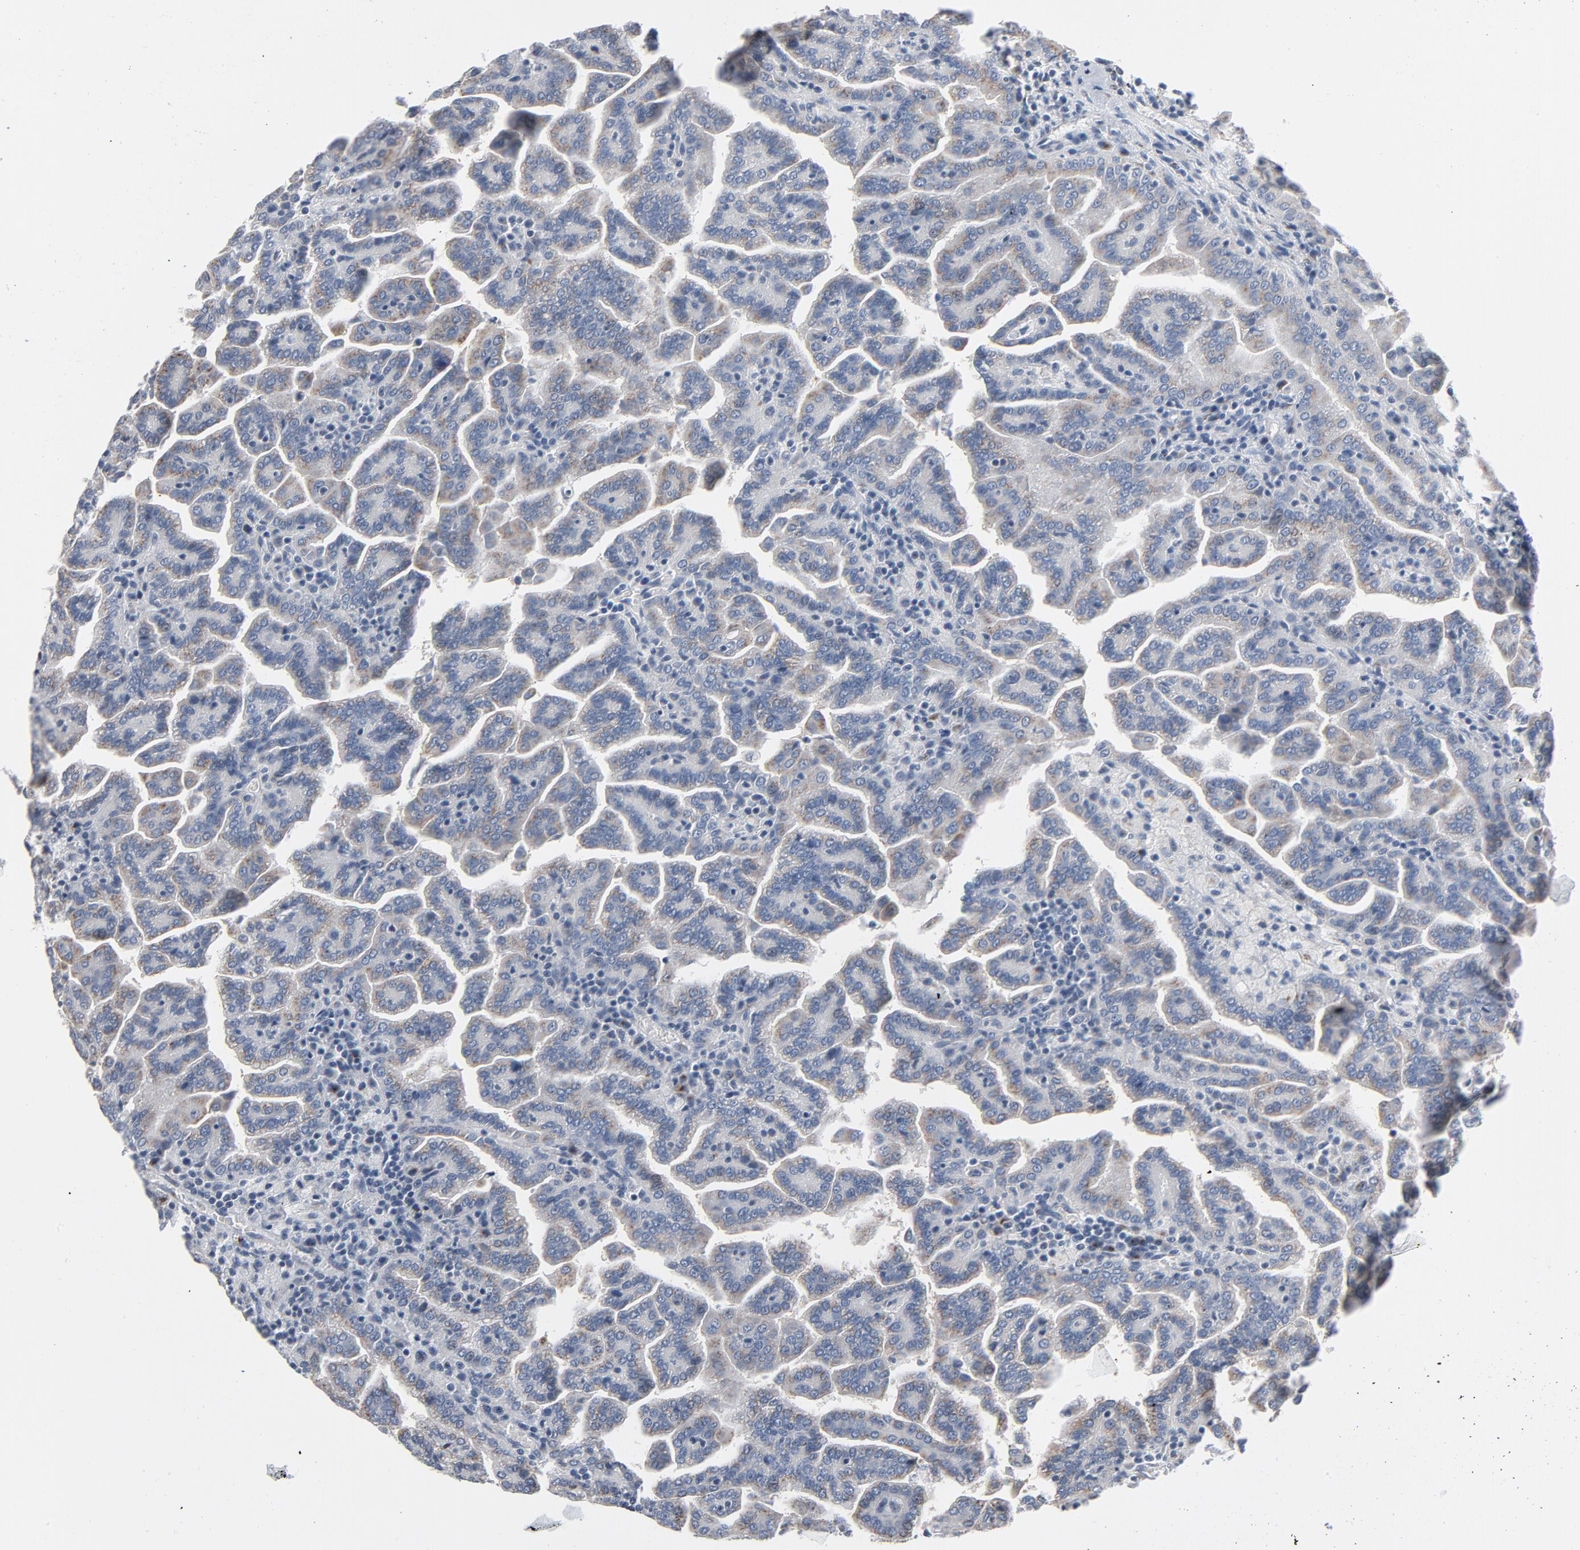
{"staining": {"intensity": "moderate", "quantity": "25%-75%", "location": "cytoplasmic/membranous"}, "tissue": "renal cancer", "cell_type": "Tumor cells", "image_type": "cancer", "snomed": [{"axis": "morphology", "description": "Adenocarcinoma, NOS"}, {"axis": "topography", "description": "Kidney"}], "caption": "Immunohistochemical staining of adenocarcinoma (renal) displays moderate cytoplasmic/membranous protein expression in about 25%-75% of tumor cells.", "gene": "YIPF6", "patient": {"sex": "male", "age": 61}}